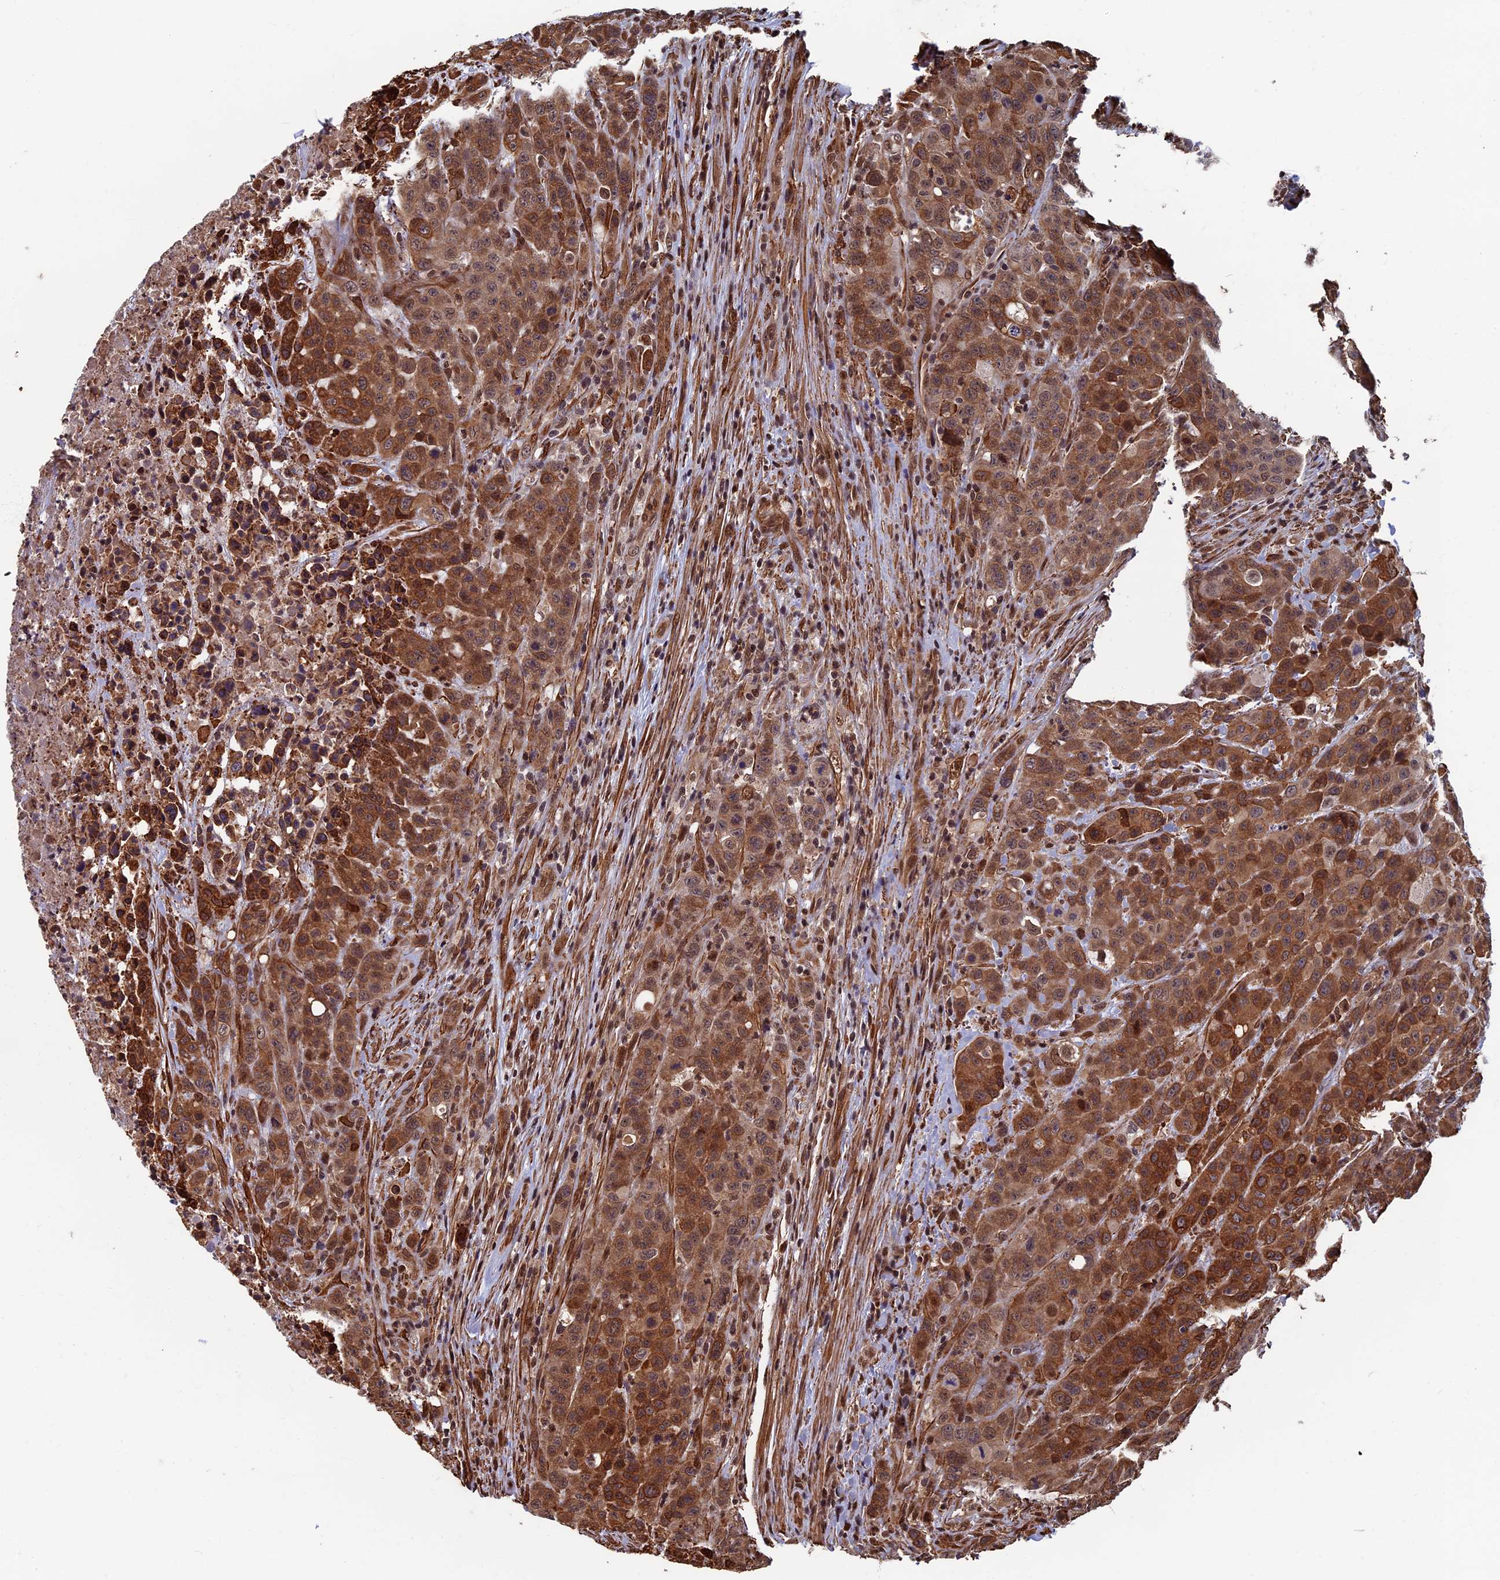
{"staining": {"intensity": "moderate", "quantity": ">75%", "location": "cytoplasmic/membranous"}, "tissue": "colorectal cancer", "cell_type": "Tumor cells", "image_type": "cancer", "snomed": [{"axis": "morphology", "description": "Adenocarcinoma, NOS"}, {"axis": "topography", "description": "Colon"}], "caption": "IHC of colorectal adenocarcinoma reveals medium levels of moderate cytoplasmic/membranous staining in about >75% of tumor cells.", "gene": "CTDP1", "patient": {"sex": "male", "age": 62}}